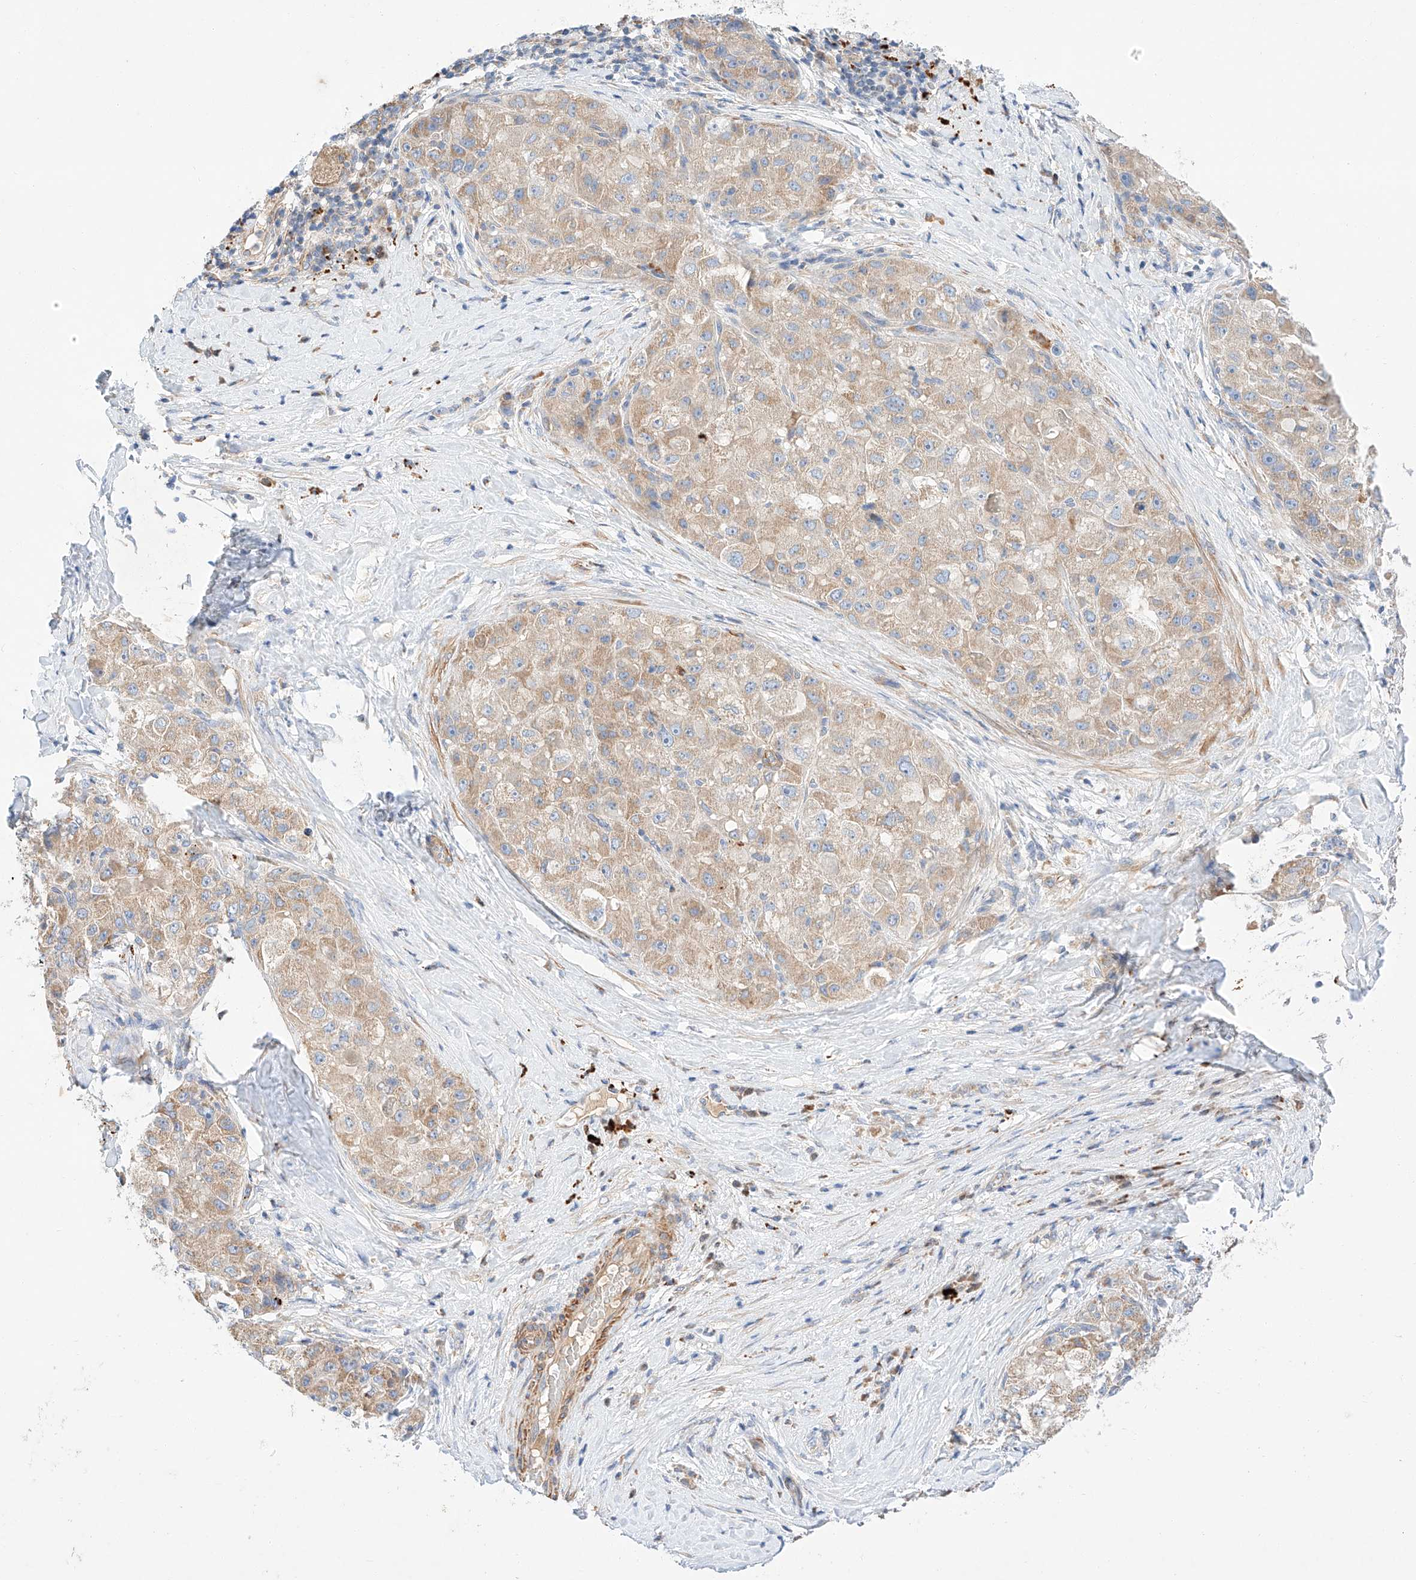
{"staining": {"intensity": "weak", "quantity": ">75%", "location": "cytoplasmic/membranous"}, "tissue": "liver cancer", "cell_type": "Tumor cells", "image_type": "cancer", "snomed": [{"axis": "morphology", "description": "Carcinoma, Hepatocellular, NOS"}, {"axis": "topography", "description": "Liver"}], "caption": "Tumor cells exhibit low levels of weak cytoplasmic/membranous positivity in about >75% of cells in liver cancer.", "gene": "C6orf118", "patient": {"sex": "male", "age": 80}}